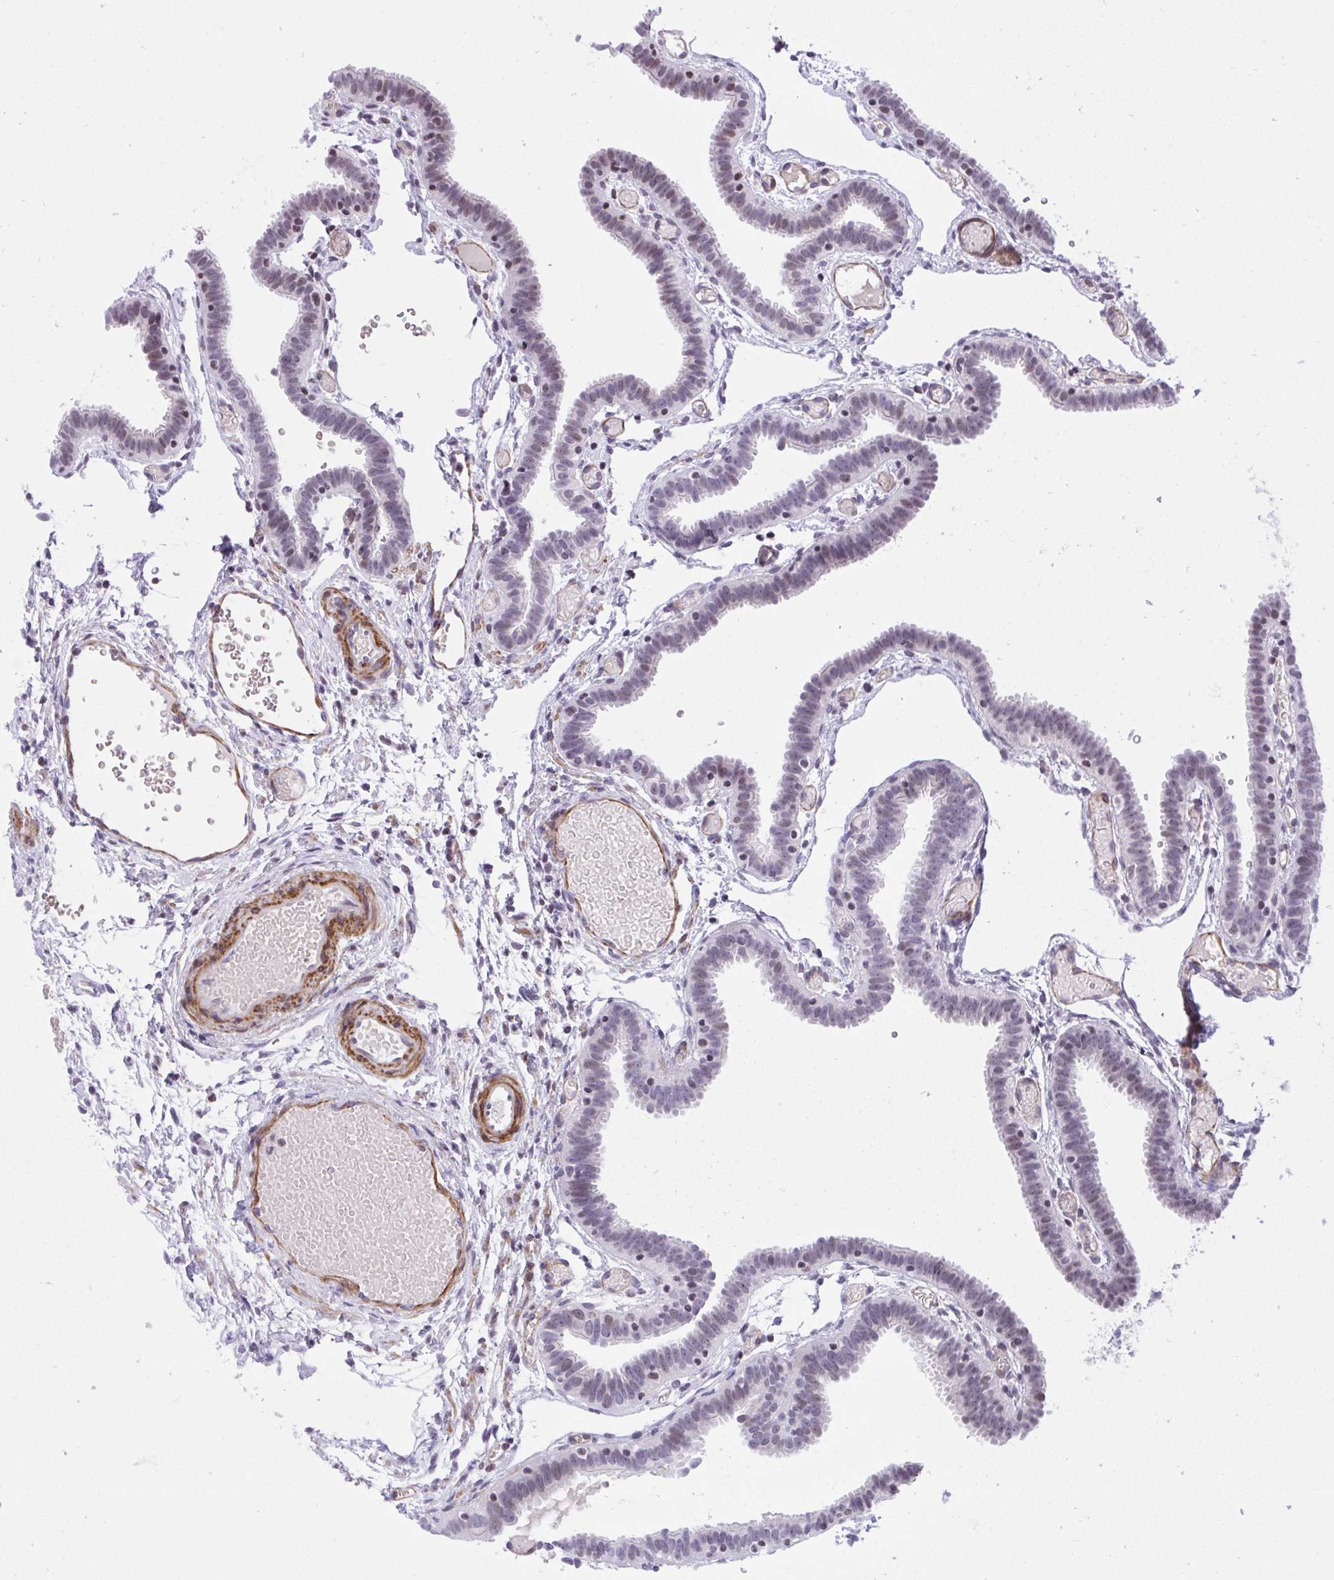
{"staining": {"intensity": "negative", "quantity": "none", "location": "none"}, "tissue": "fallopian tube", "cell_type": "Glandular cells", "image_type": "normal", "snomed": [{"axis": "morphology", "description": "Normal tissue, NOS"}, {"axis": "topography", "description": "Fallopian tube"}], "caption": "Human fallopian tube stained for a protein using immunohistochemistry reveals no staining in glandular cells.", "gene": "KCNN4", "patient": {"sex": "female", "age": 37}}